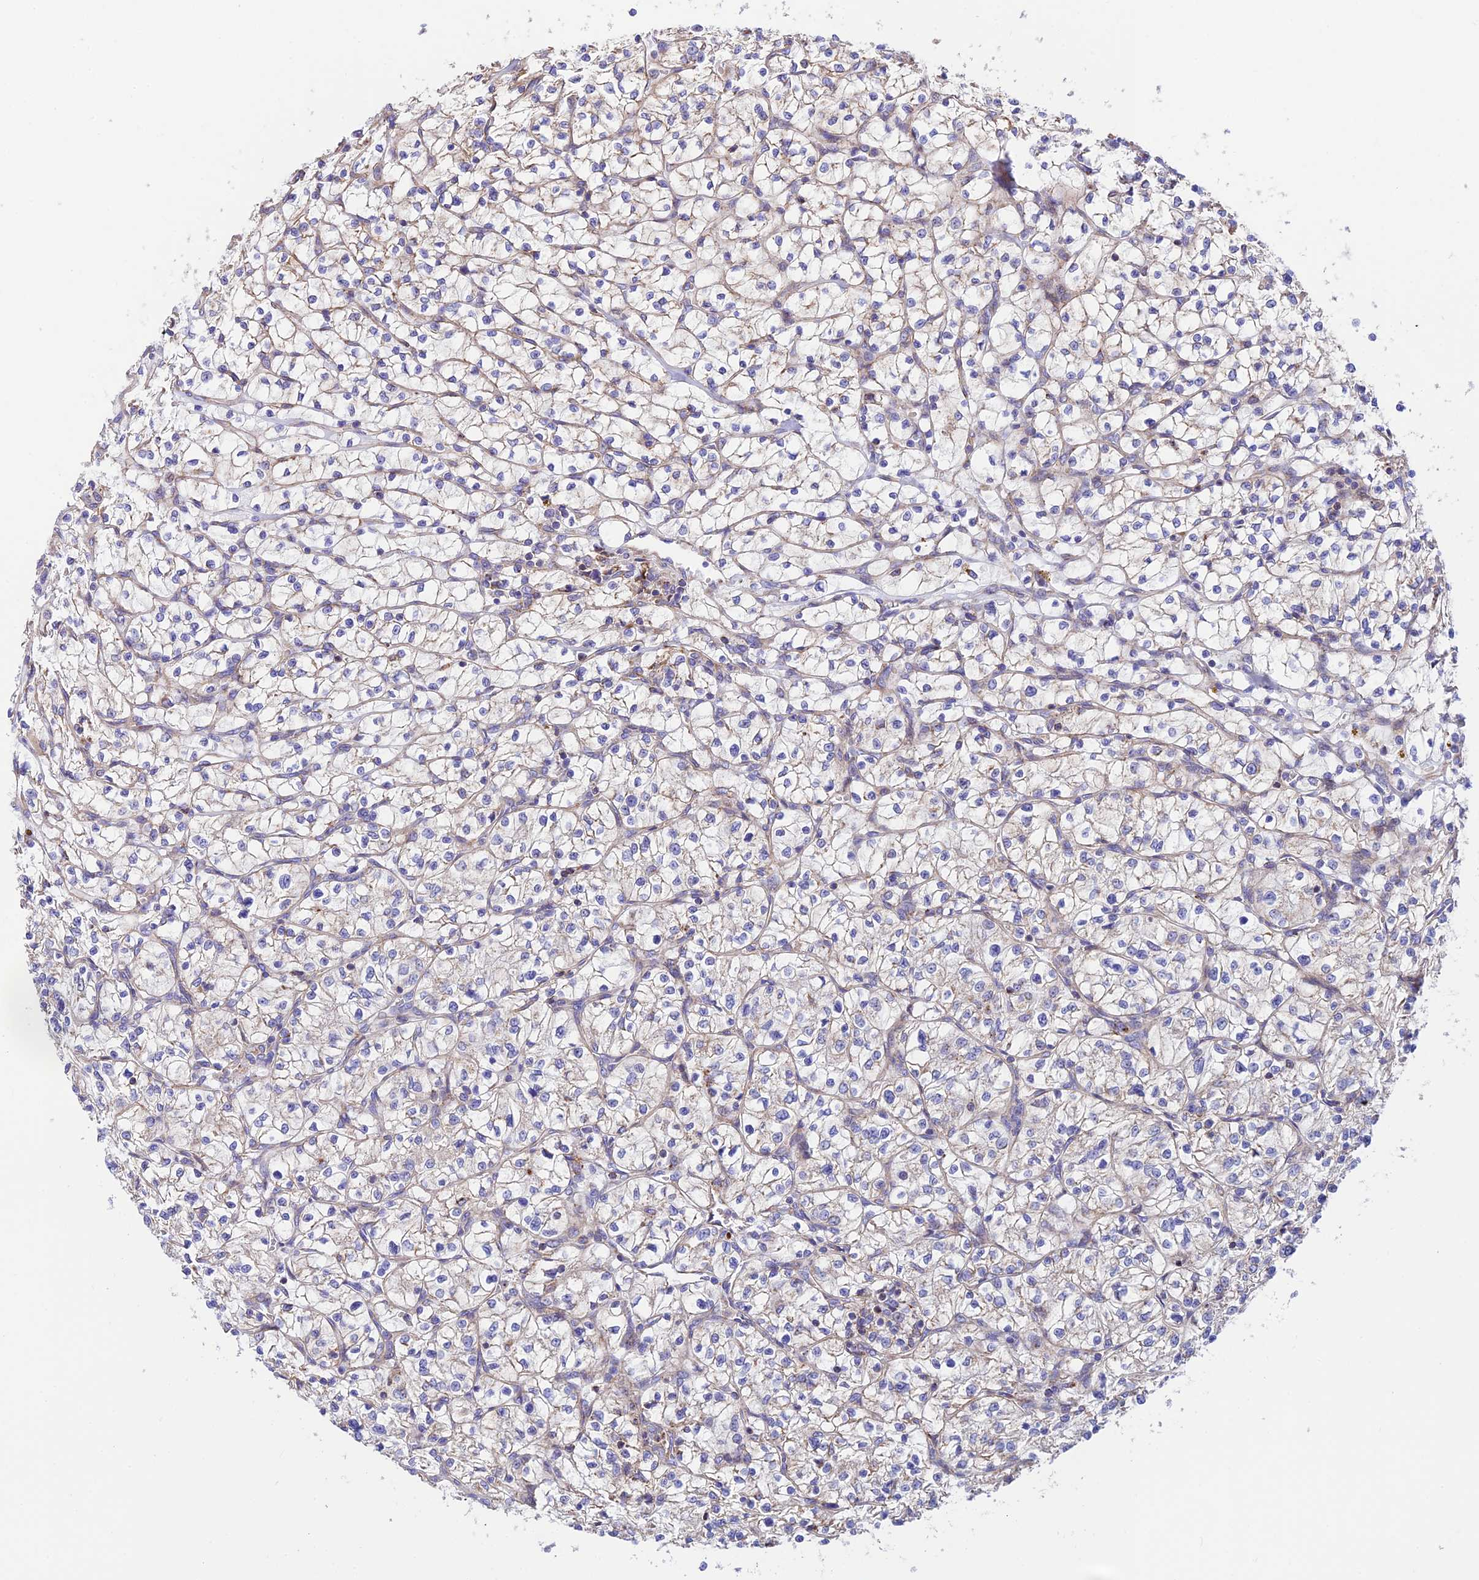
{"staining": {"intensity": "negative", "quantity": "none", "location": "none"}, "tissue": "renal cancer", "cell_type": "Tumor cells", "image_type": "cancer", "snomed": [{"axis": "morphology", "description": "Adenocarcinoma, NOS"}, {"axis": "topography", "description": "Kidney"}], "caption": "DAB (3,3'-diaminobenzidine) immunohistochemical staining of human adenocarcinoma (renal) displays no significant staining in tumor cells.", "gene": "VPS13C", "patient": {"sex": "female", "age": 64}}